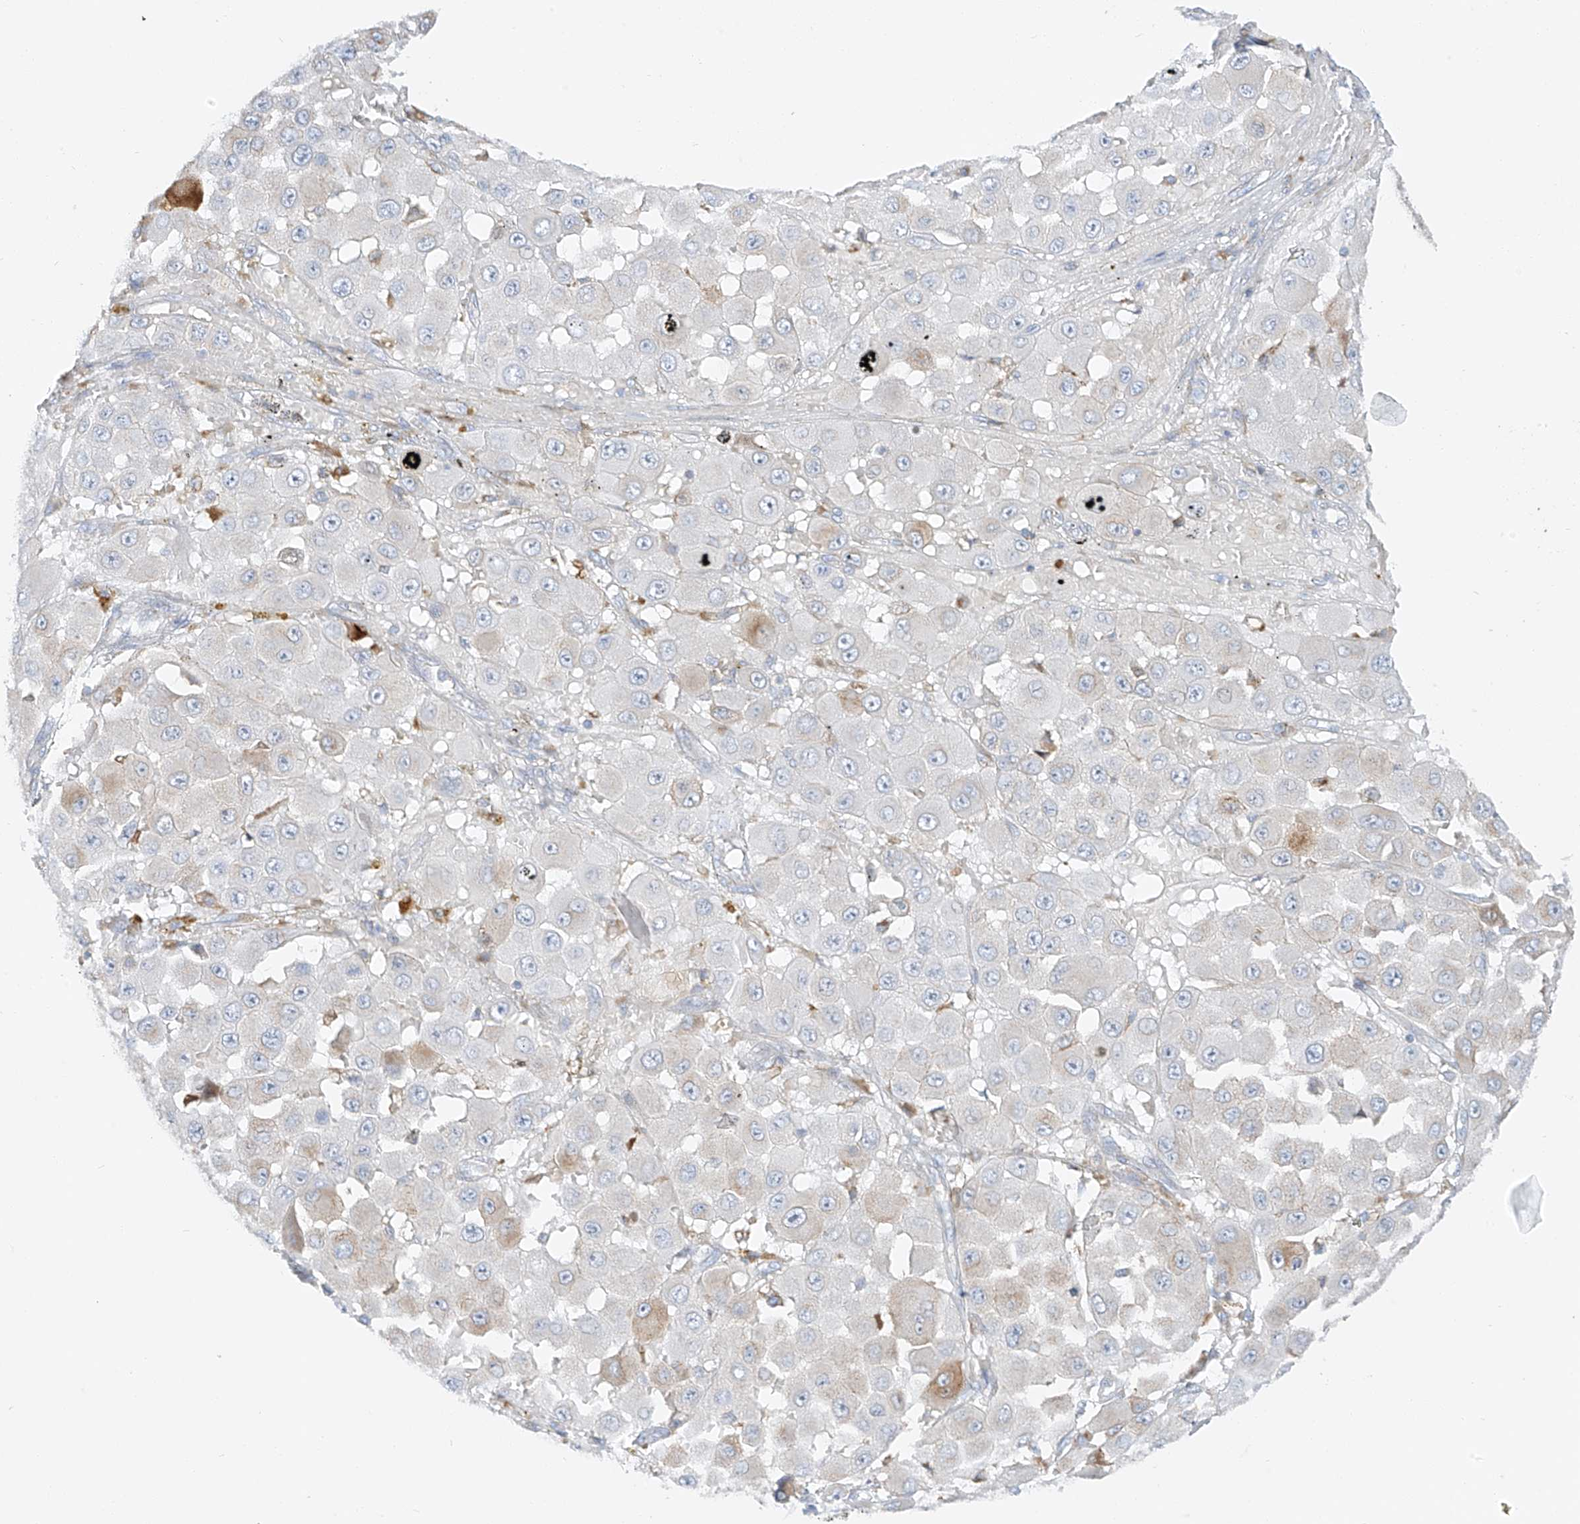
{"staining": {"intensity": "moderate", "quantity": "<25%", "location": "cytoplasmic/membranous"}, "tissue": "melanoma", "cell_type": "Tumor cells", "image_type": "cancer", "snomed": [{"axis": "morphology", "description": "Malignant melanoma, NOS"}, {"axis": "topography", "description": "Skin"}], "caption": "DAB immunohistochemical staining of human melanoma displays moderate cytoplasmic/membranous protein staining in approximately <25% of tumor cells.", "gene": "SLC35F6", "patient": {"sex": "female", "age": 81}}